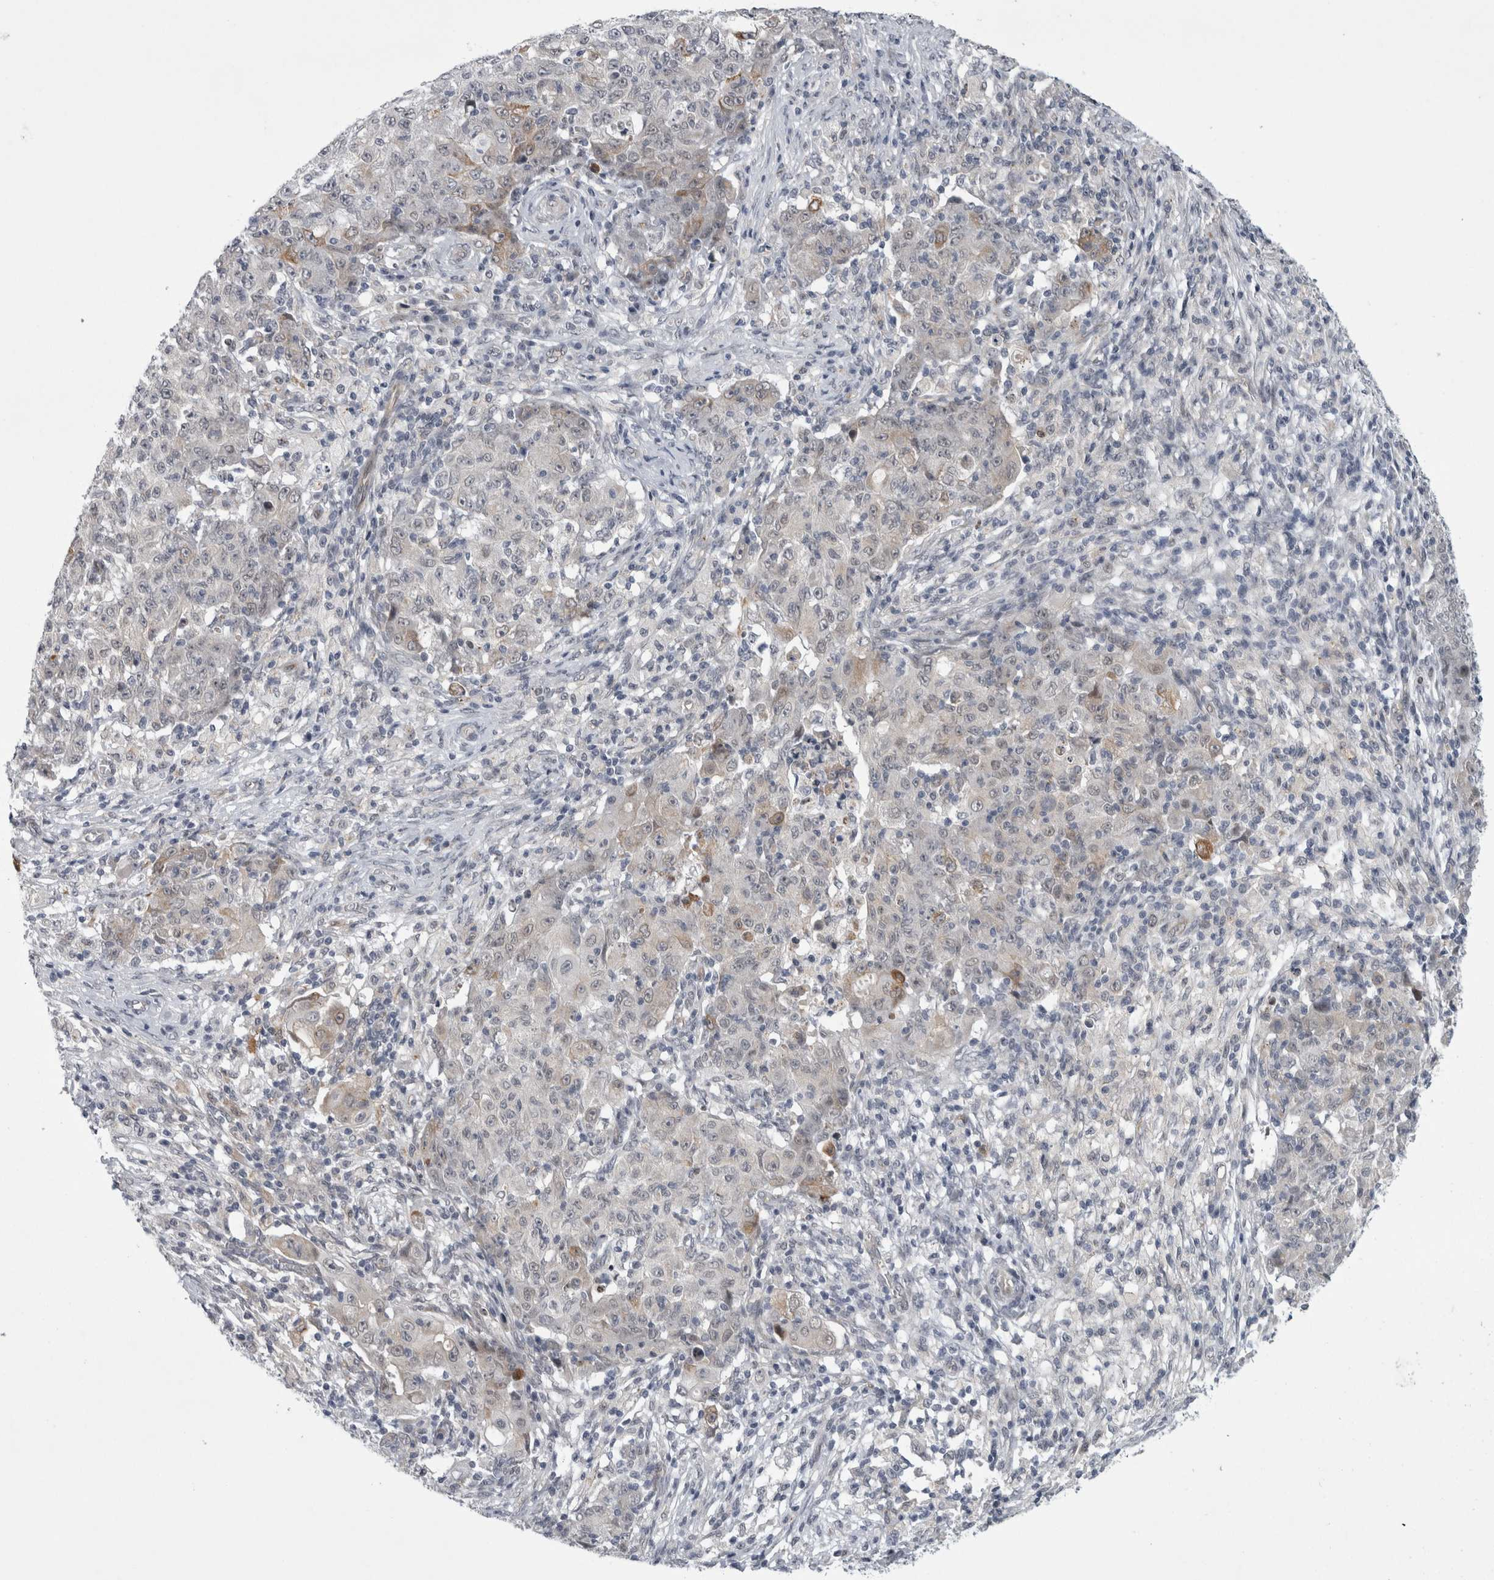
{"staining": {"intensity": "weak", "quantity": "<25%", "location": "cytoplasmic/membranous"}, "tissue": "ovarian cancer", "cell_type": "Tumor cells", "image_type": "cancer", "snomed": [{"axis": "morphology", "description": "Carcinoma, endometroid"}, {"axis": "topography", "description": "Ovary"}], "caption": "Tumor cells show no significant expression in ovarian endometroid carcinoma.", "gene": "PARP11", "patient": {"sex": "female", "age": 42}}